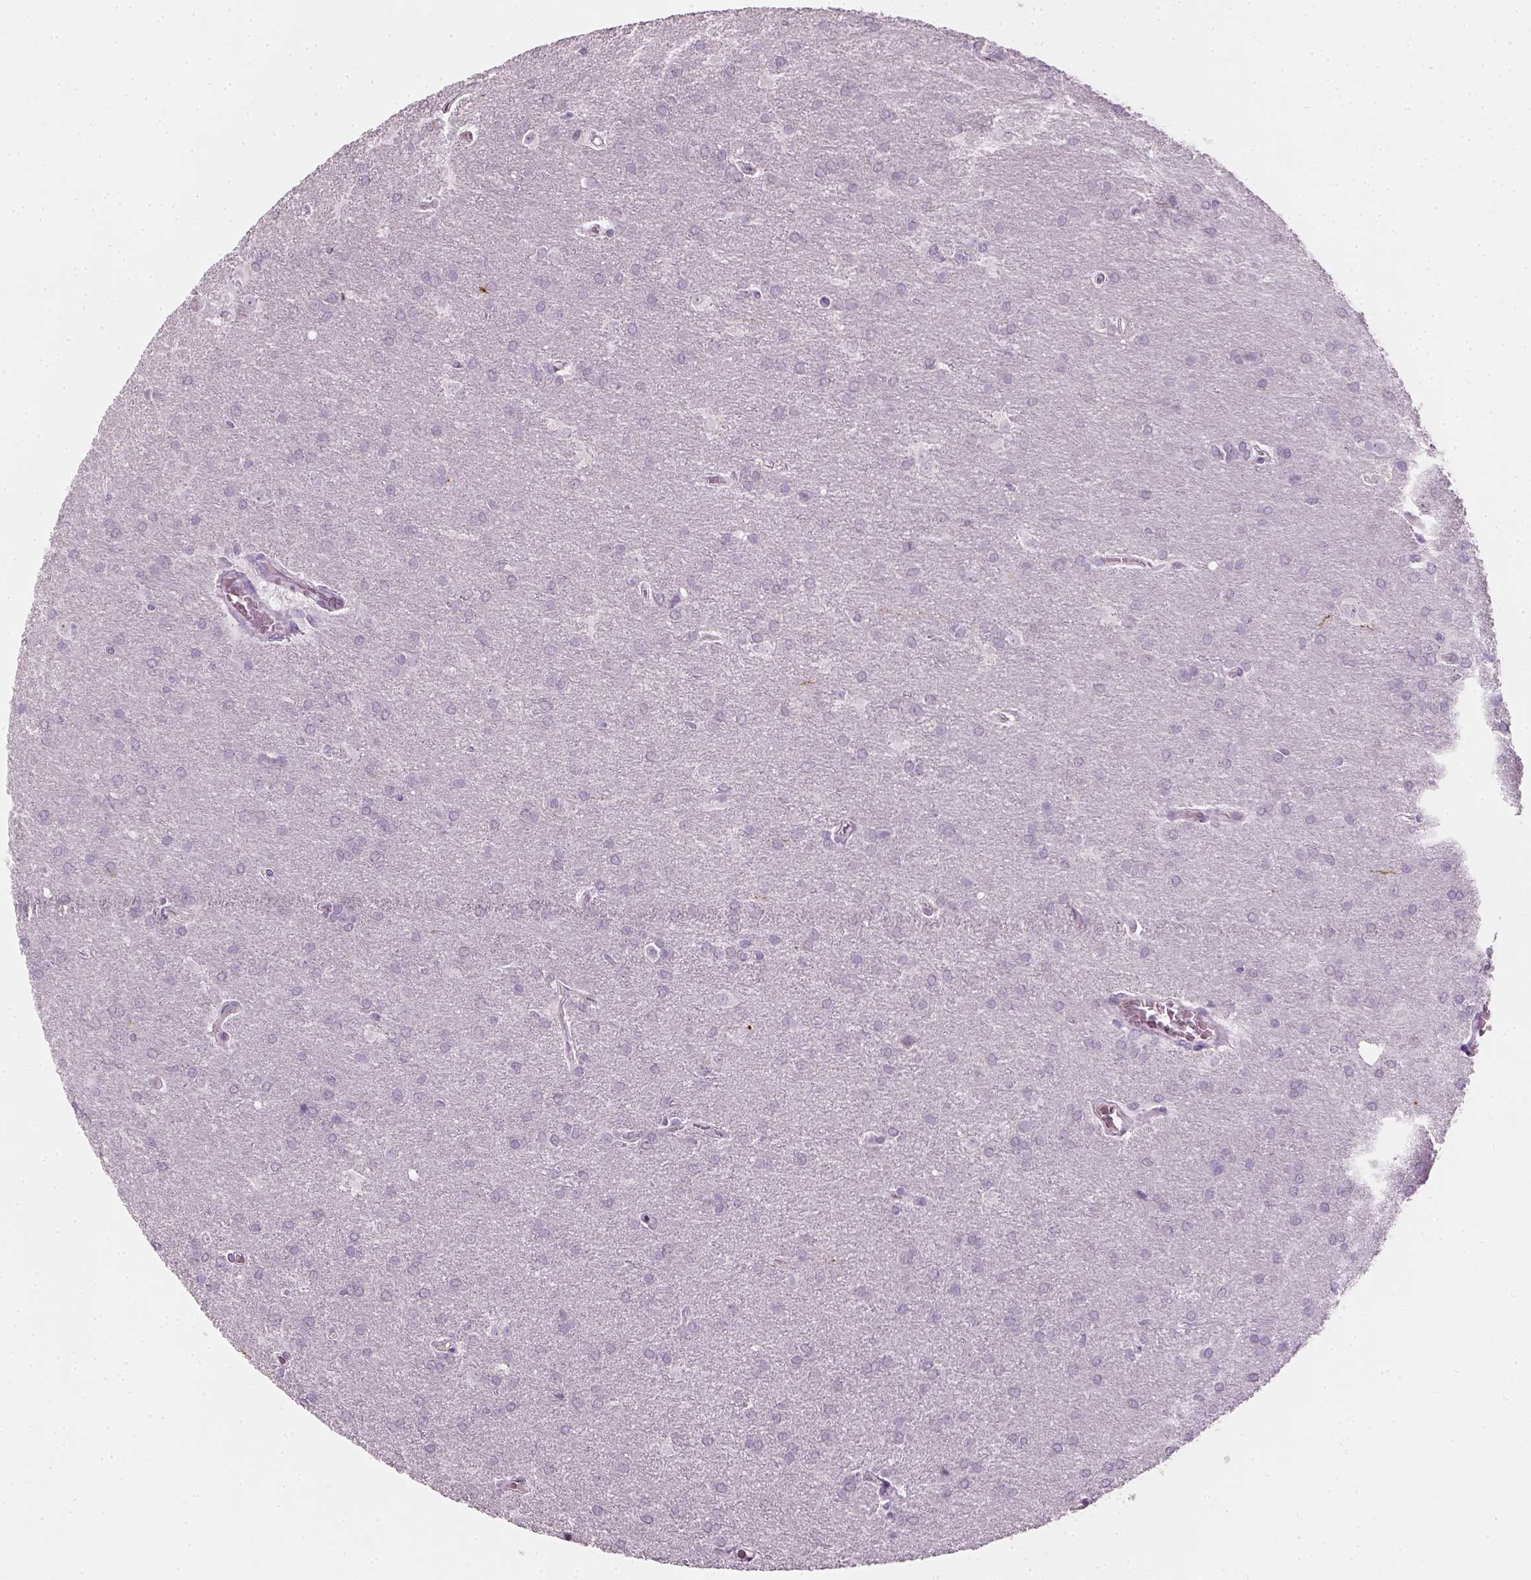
{"staining": {"intensity": "negative", "quantity": "none", "location": "none"}, "tissue": "glioma", "cell_type": "Tumor cells", "image_type": "cancer", "snomed": [{"axis": "morphology", "description": "Glioma, malignant, Low grade"}, {"axis": "topography", "description": "Brain"}], "caption": "High magnification brightfield microscopy of glioma stained with DAB (3,3'-diaminobenzidine) (brown) and counterstained with hematoxylin (blue): tumor cells show no significant positivity.", "gene": "TH", "patient": {"sex": "female", "age": 32}}